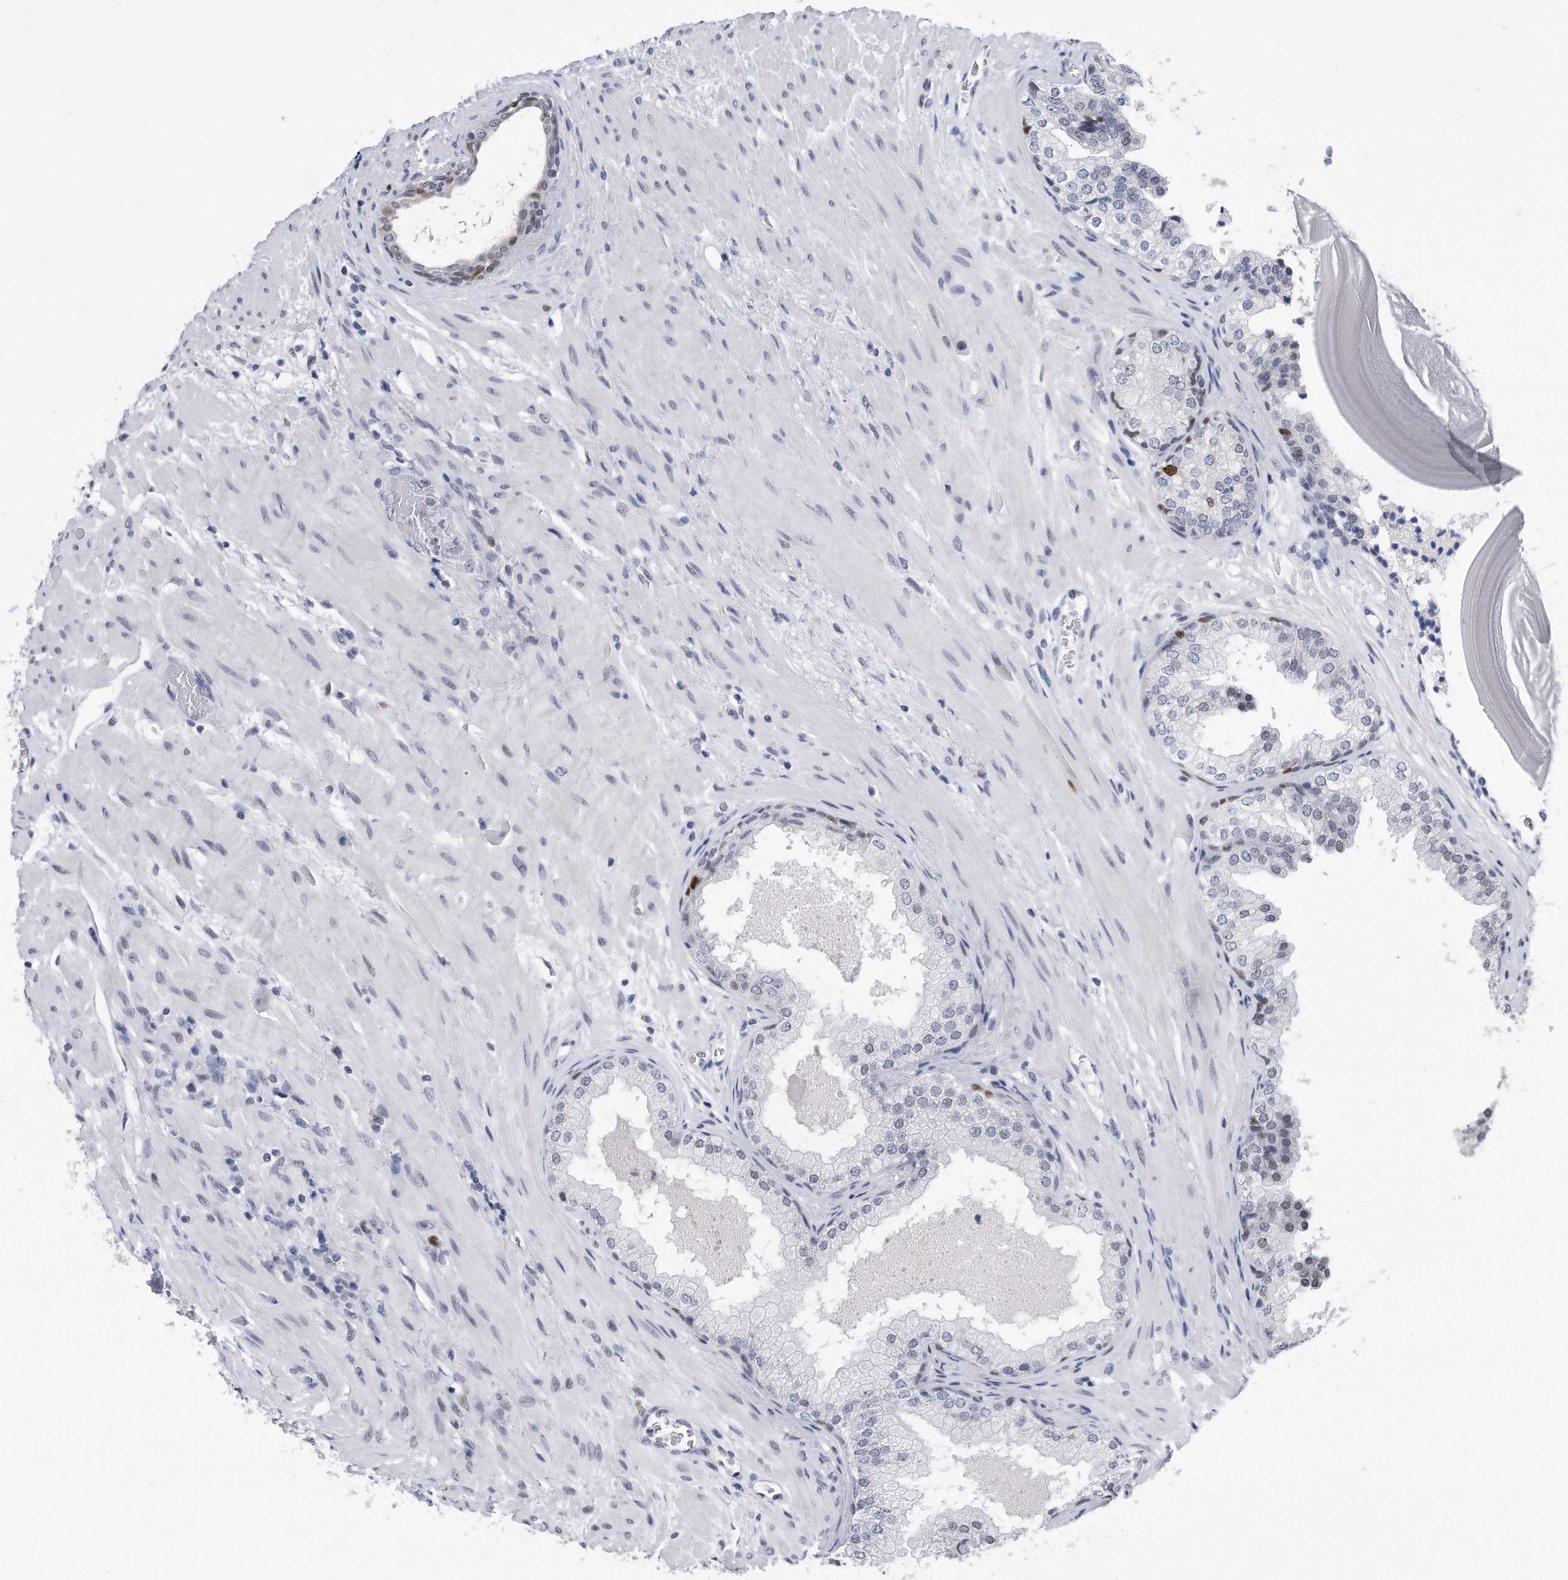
{"staining": {"intensity": "negative", "quantity": "none", "location": "none"}, "tissue": "prostate", "cell_type": "Glandular cells", "image_type": "normal", "snomed": [{"axis": "morphology", "description": "Normal tissue, NOS"}, {"axis": "topography", "description": "Prostate"}], "caption": "This is a micrograph of immunohistochemistry (IHC) staining of normal prostate, which shows no positivity in glandular cells.", "gene": "PCNA", "patient": {"sex": "male", "age": 48}}